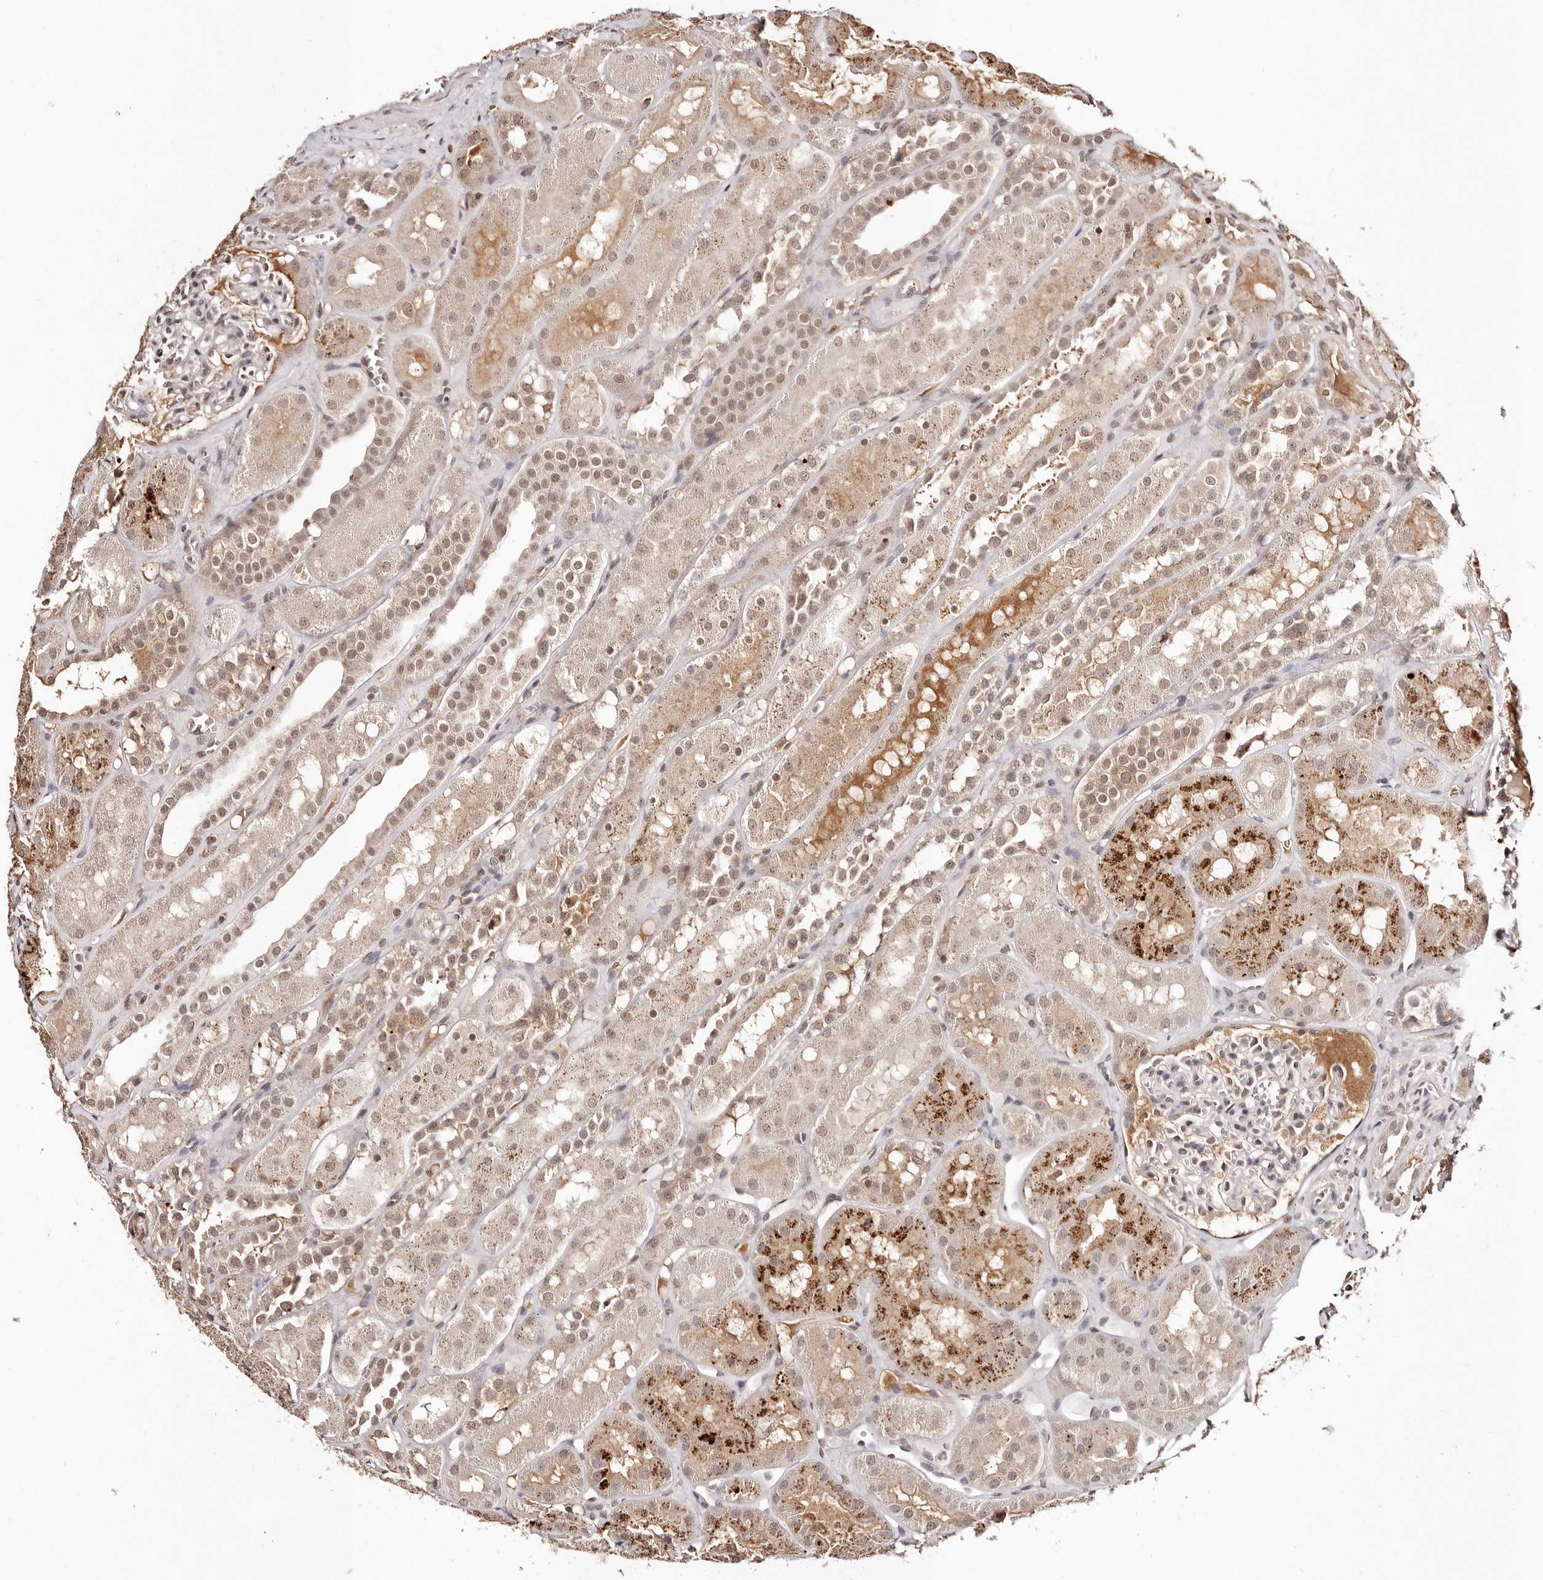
{"staining": {"intensity": "moderate", "quantity": "<25%", "location": "nuclear"}, "tissue": "kidney", "cell_type": "Cells in glomeruli", "image_type": "normal", "snomed": [{"axis": "morphology", "description": "Normal tissue, NOS"}, {"axis": "topography", "description": "Kidney"}], "caption": "Benign kidney was stained to show a protein in brown. There is low levels of moderate nuclear expression in approximately <25% of cells in glomeruli.", "gene": "BICRAL", "patient": {"sex": "male", "age": 16}}